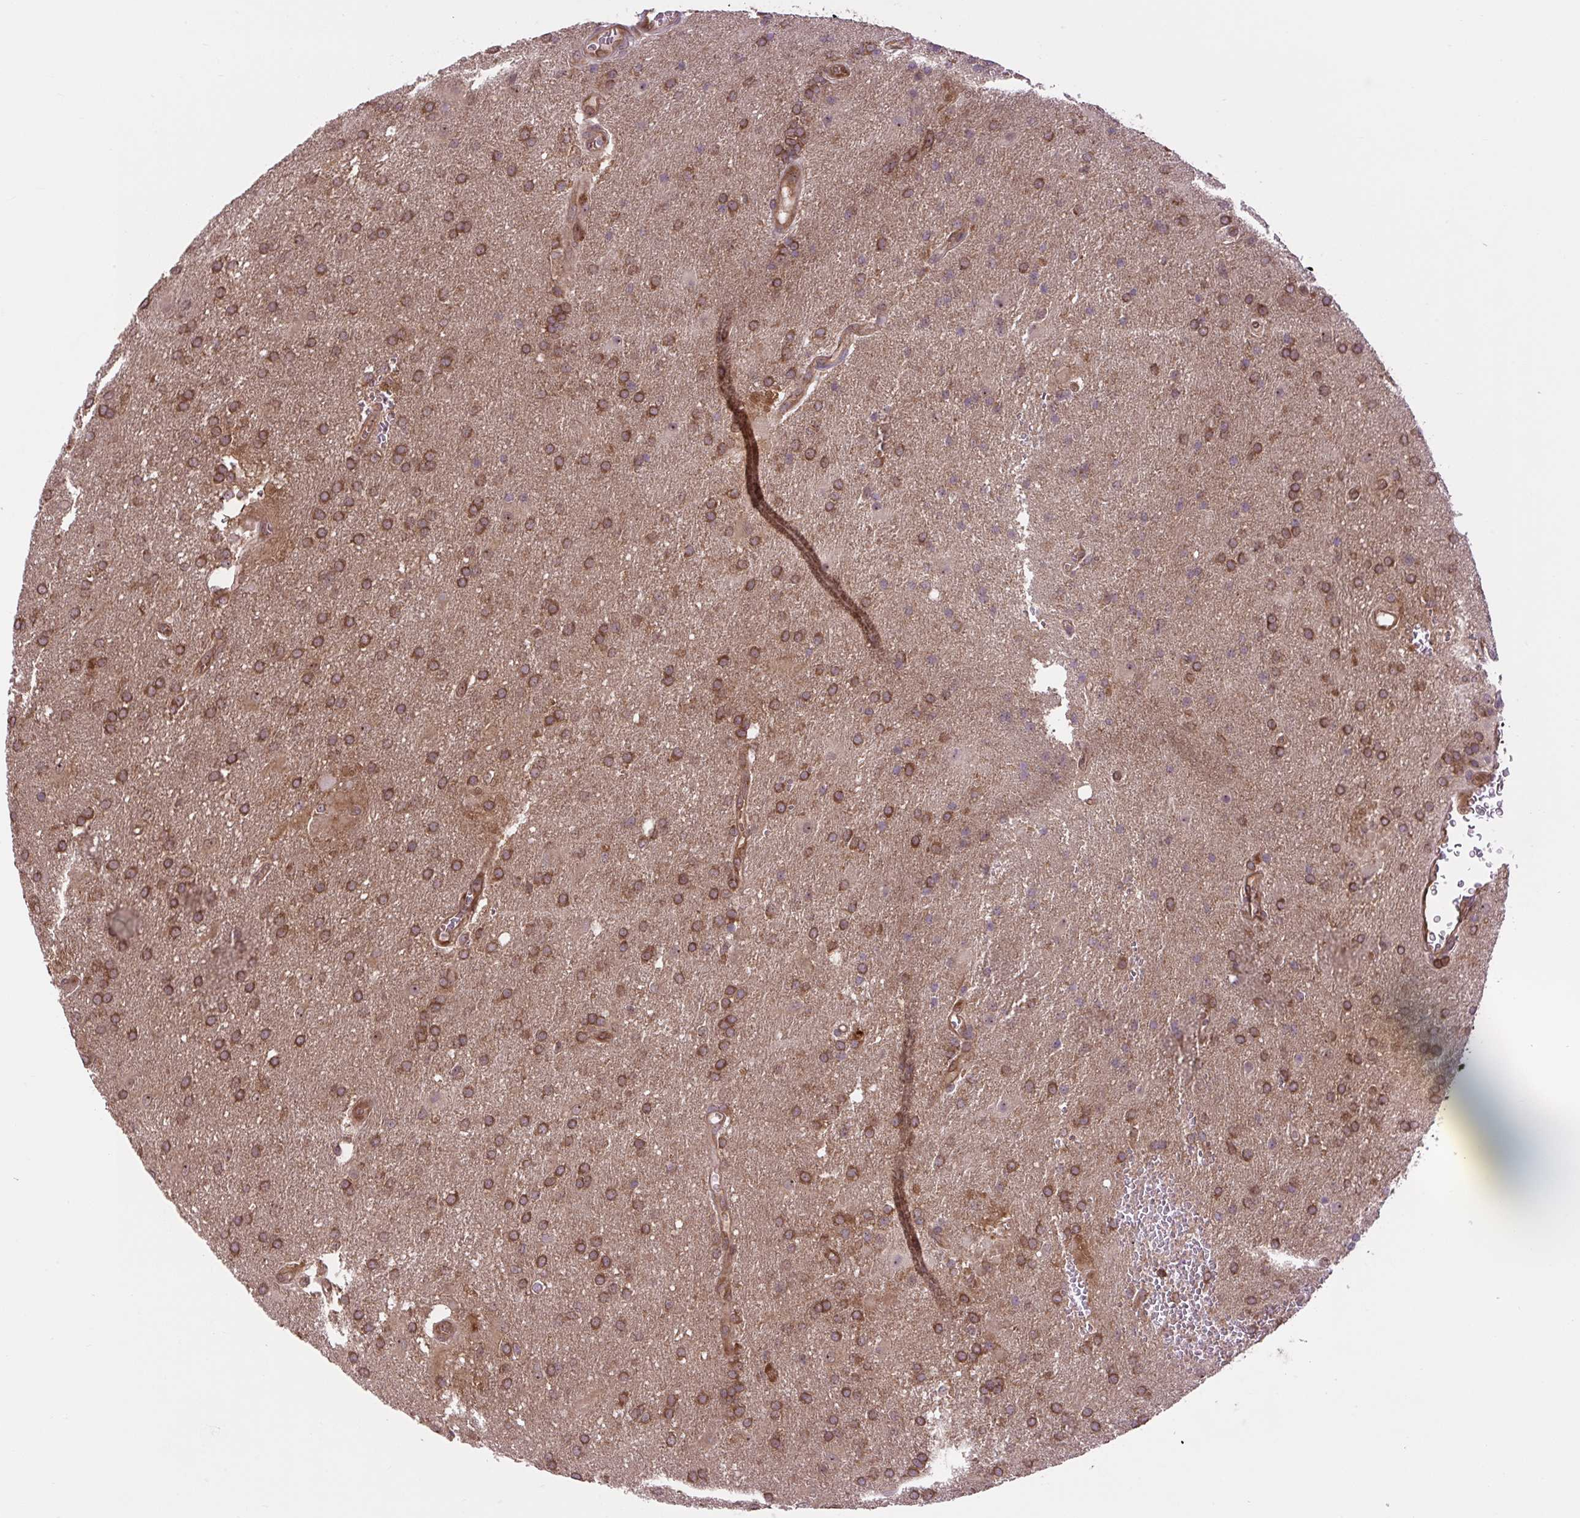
{"staining": {"intensity": "moderate", "quantity": ">75%", "location": "cytoplasmic/membranous"}, "tissue": "glioma", "cell_type": "Tumor cells", "image_type": "cancer", "snomed": [{"axis": "morphology", "description": "Glioma, malignant, Low grade"}, {"axis": "topography", "description": "Brain"}], "caption": "Approximately >75% of tumor cells in human malignant glioma (low-grade) demonstrate moderate cytoplasmic/membranous protein expression as visualized by brown immunohistochemical staining.", "gene": "PLCG1", "patient": {"sex": "male", "age": 66}}